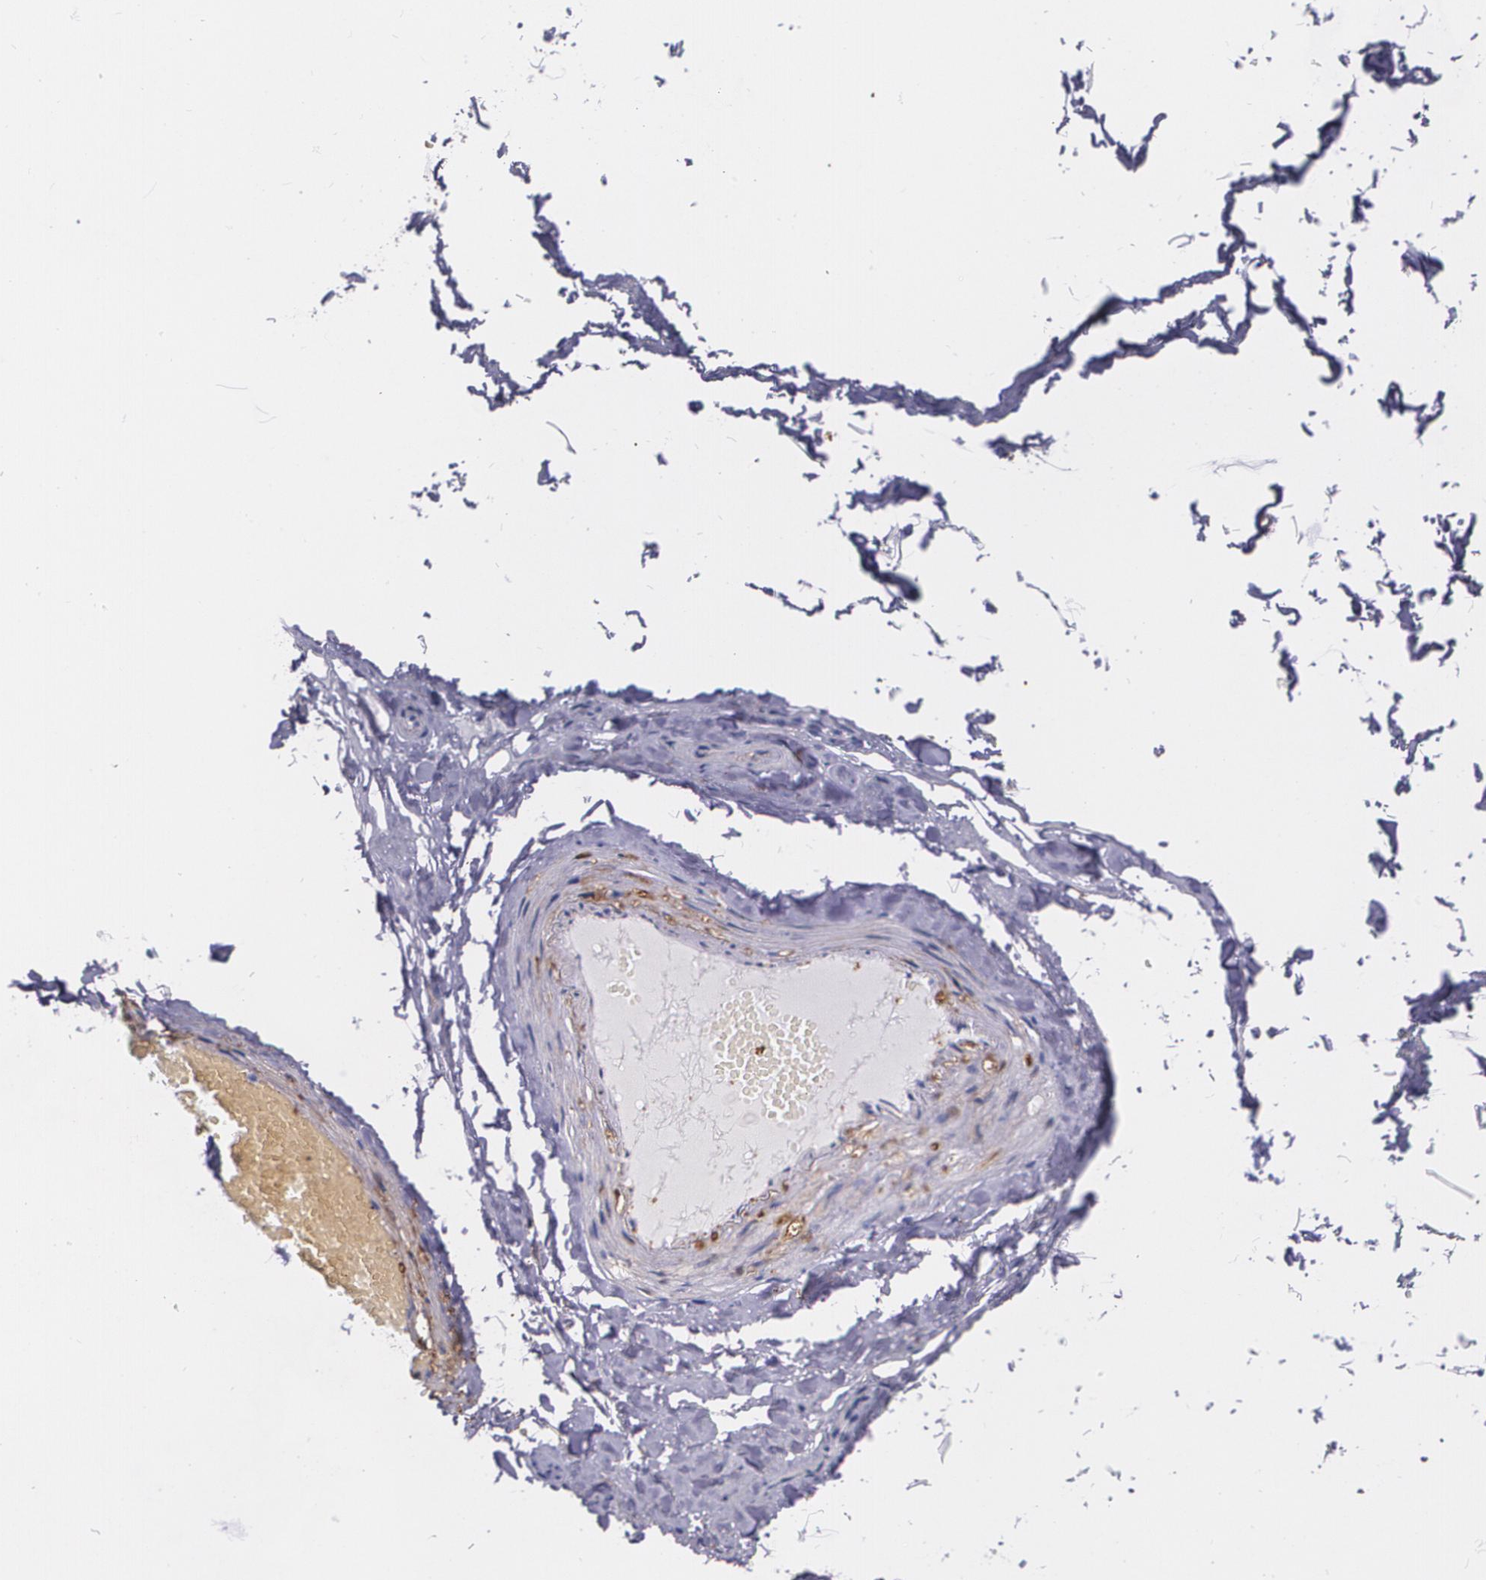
{"staining": {"intensity": "negative", "quantity": "none", "location": "none"}, "tissue": "adipose tissue", "cell_type": "Adipocytes", "image_type": "normal", "snomed": [{"axis": "morphology", "description": "Normal tissue, NOS"}, {"axis": "topography", "description": "Soft tissue"}, {"axis": "topography", "description": "Peripheral nerve tissue"}], "caption": "Immunohistochemistry of benign human adipose tissue demonstrates no positivity in adipocytes.", "gene": "MMP2", "patient": {"sex": "female", "age": 68}}